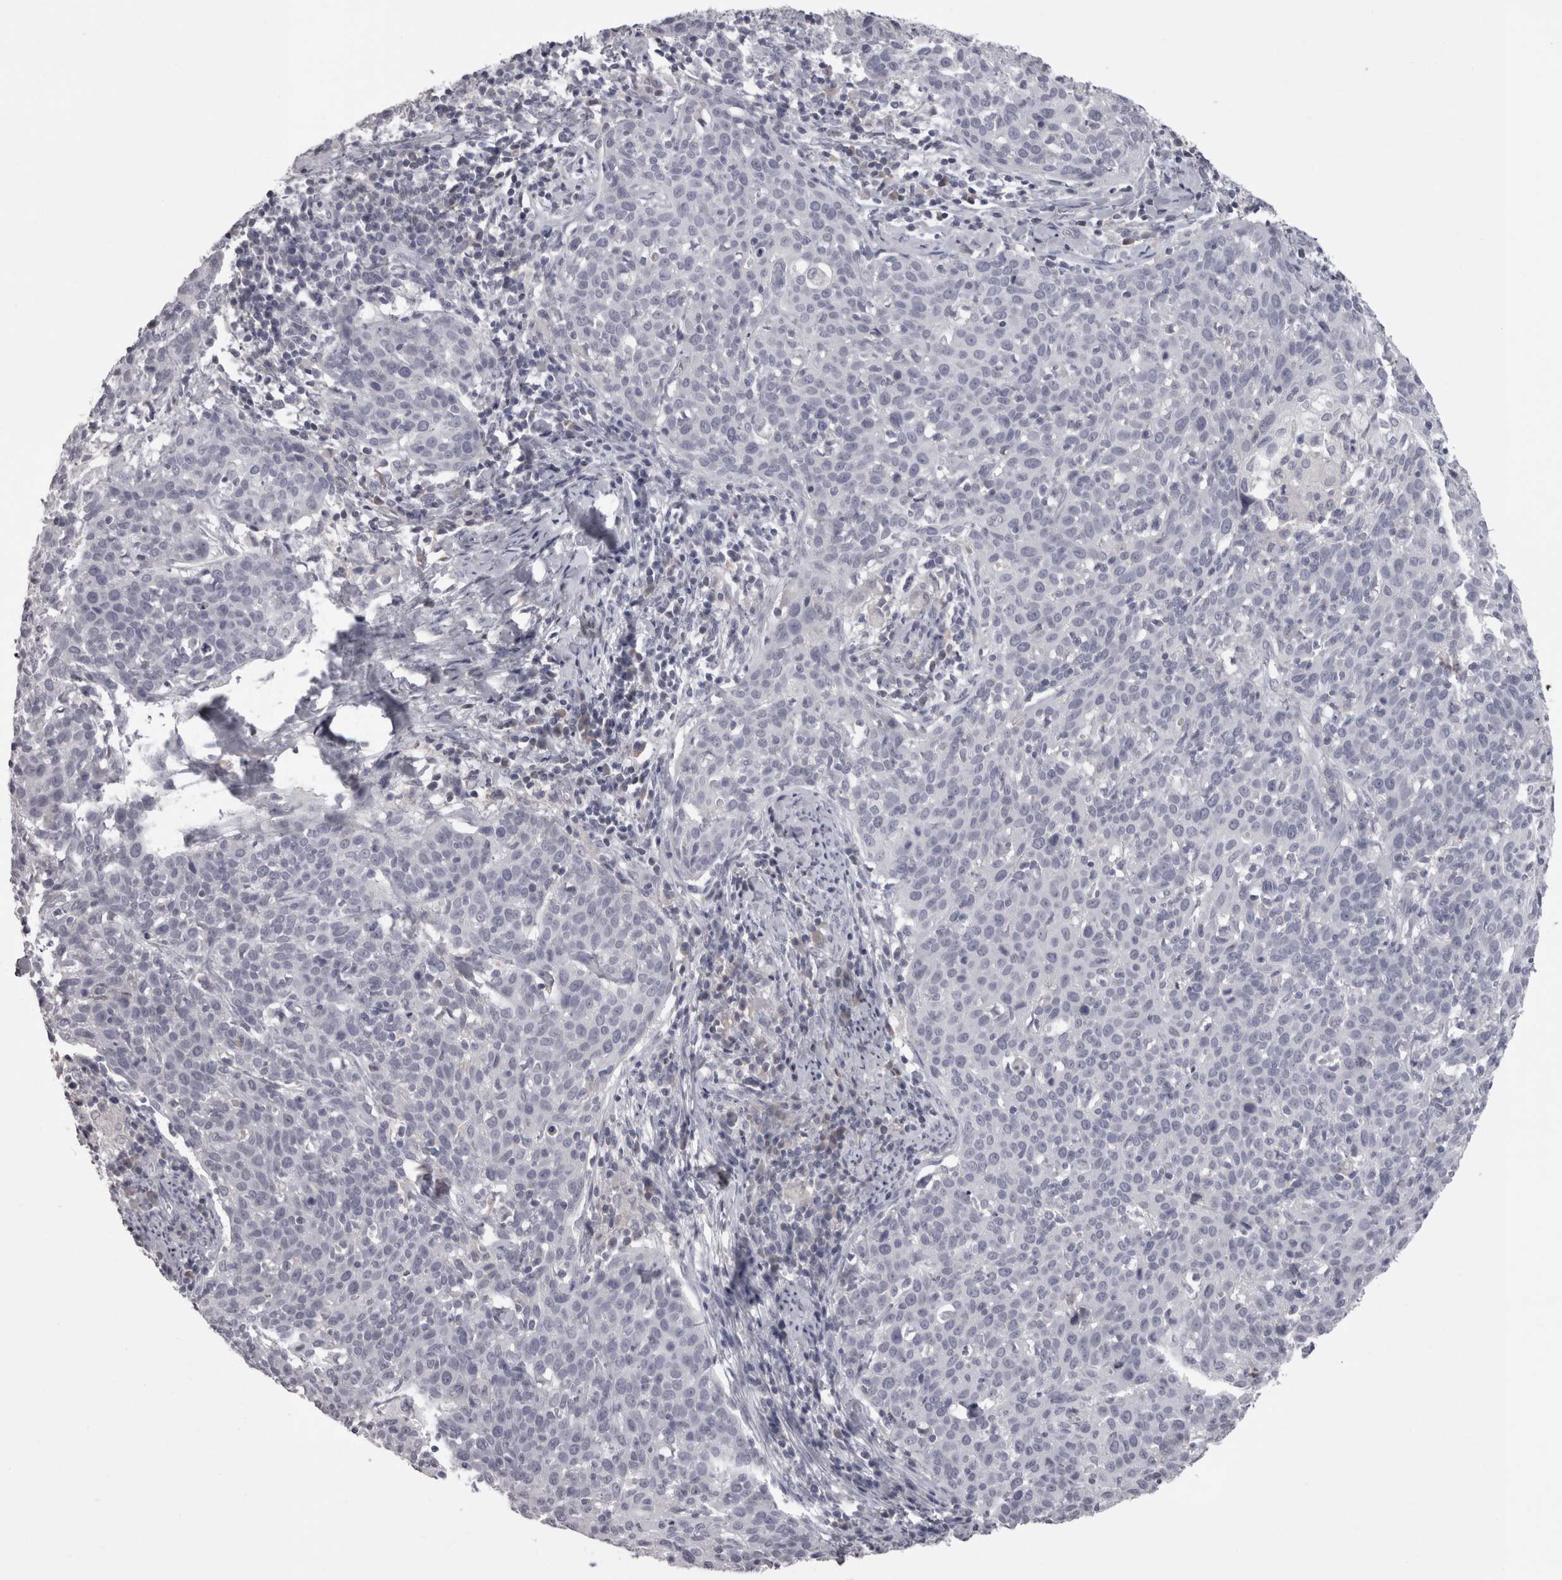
{"staining": {"intensity": "negative", "quantity": "none", "location": "none"}, "tissue": "cervical cancer", "cell_type": "Tumor cells", "image_type": "cancer", "snomed": [{"axis": "morphology", "description": "Squamous cell carcinoma, NOS"}, {"axis": "topography", "description": "Cervix"}], "caption": "IHC of cervical squamous cell carcinoma demonstrates no positivity in tumor cells. Nuclei are stained in blue.", "gene": "SAA4", "patient": {"sex": "female", "age": 38}}